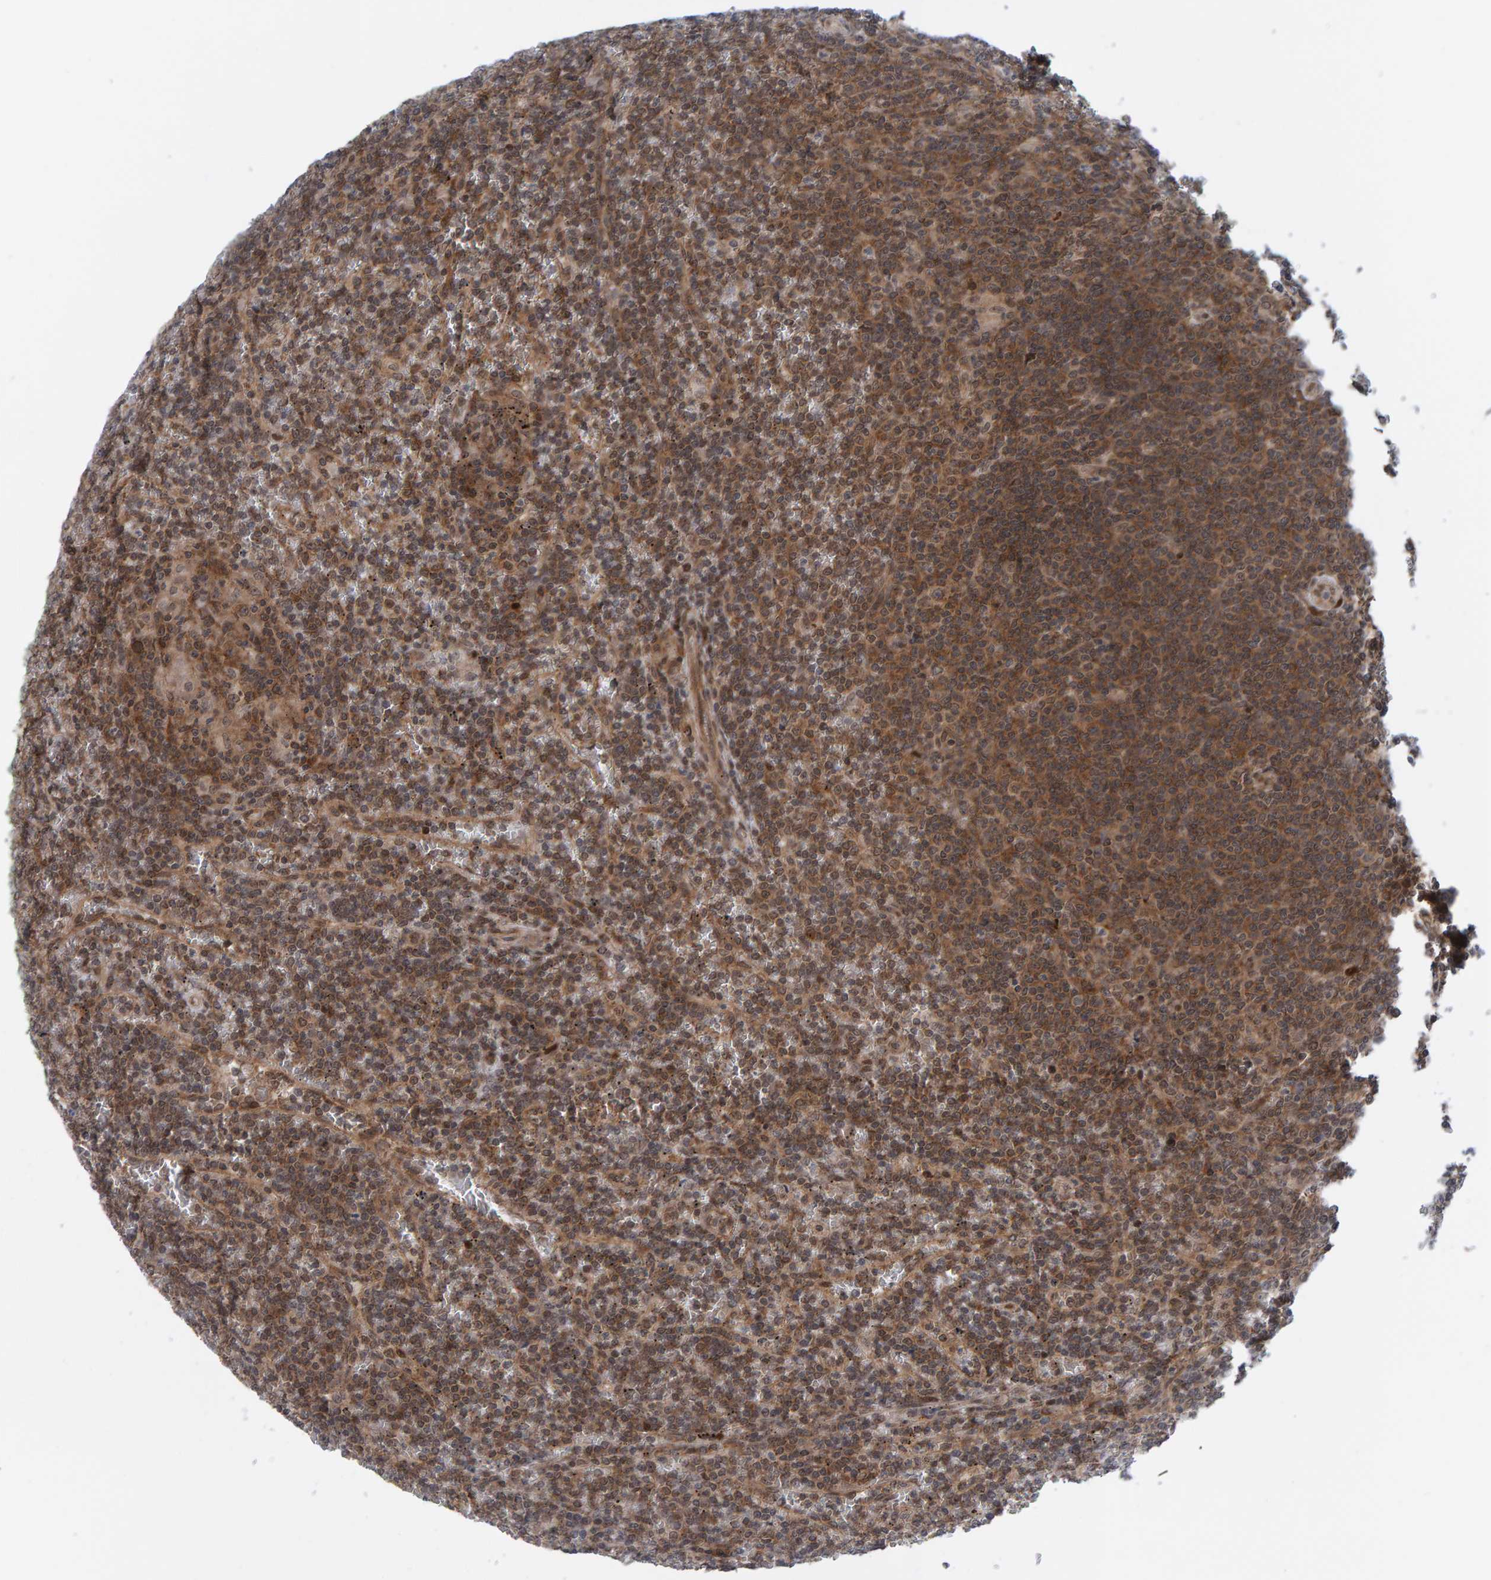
{"staining": {"intensity": "moderate", "quantity": ">75%", "location": "cytoplasmic/membranous"}, "tissue": "lymphoma", "cell_type": "Tumor cells", "image_type": "cancer", "snomed": [{"axis": "morphology", "description": "Malignant lymphoma, non-Hodgkin's type, Low grade"}, {"axis": "topography", "description": "Spleen"}], "caption": "Human malignant lymphoma, non-Hodgkin's type (low-grade) stained for a protein (brown) shows moderate cytoplasmic/membranous positive expression in approximately >75% of tumor cells.", "gene": "ZNF366", "patient": {"sex": "female", "age": 19}}